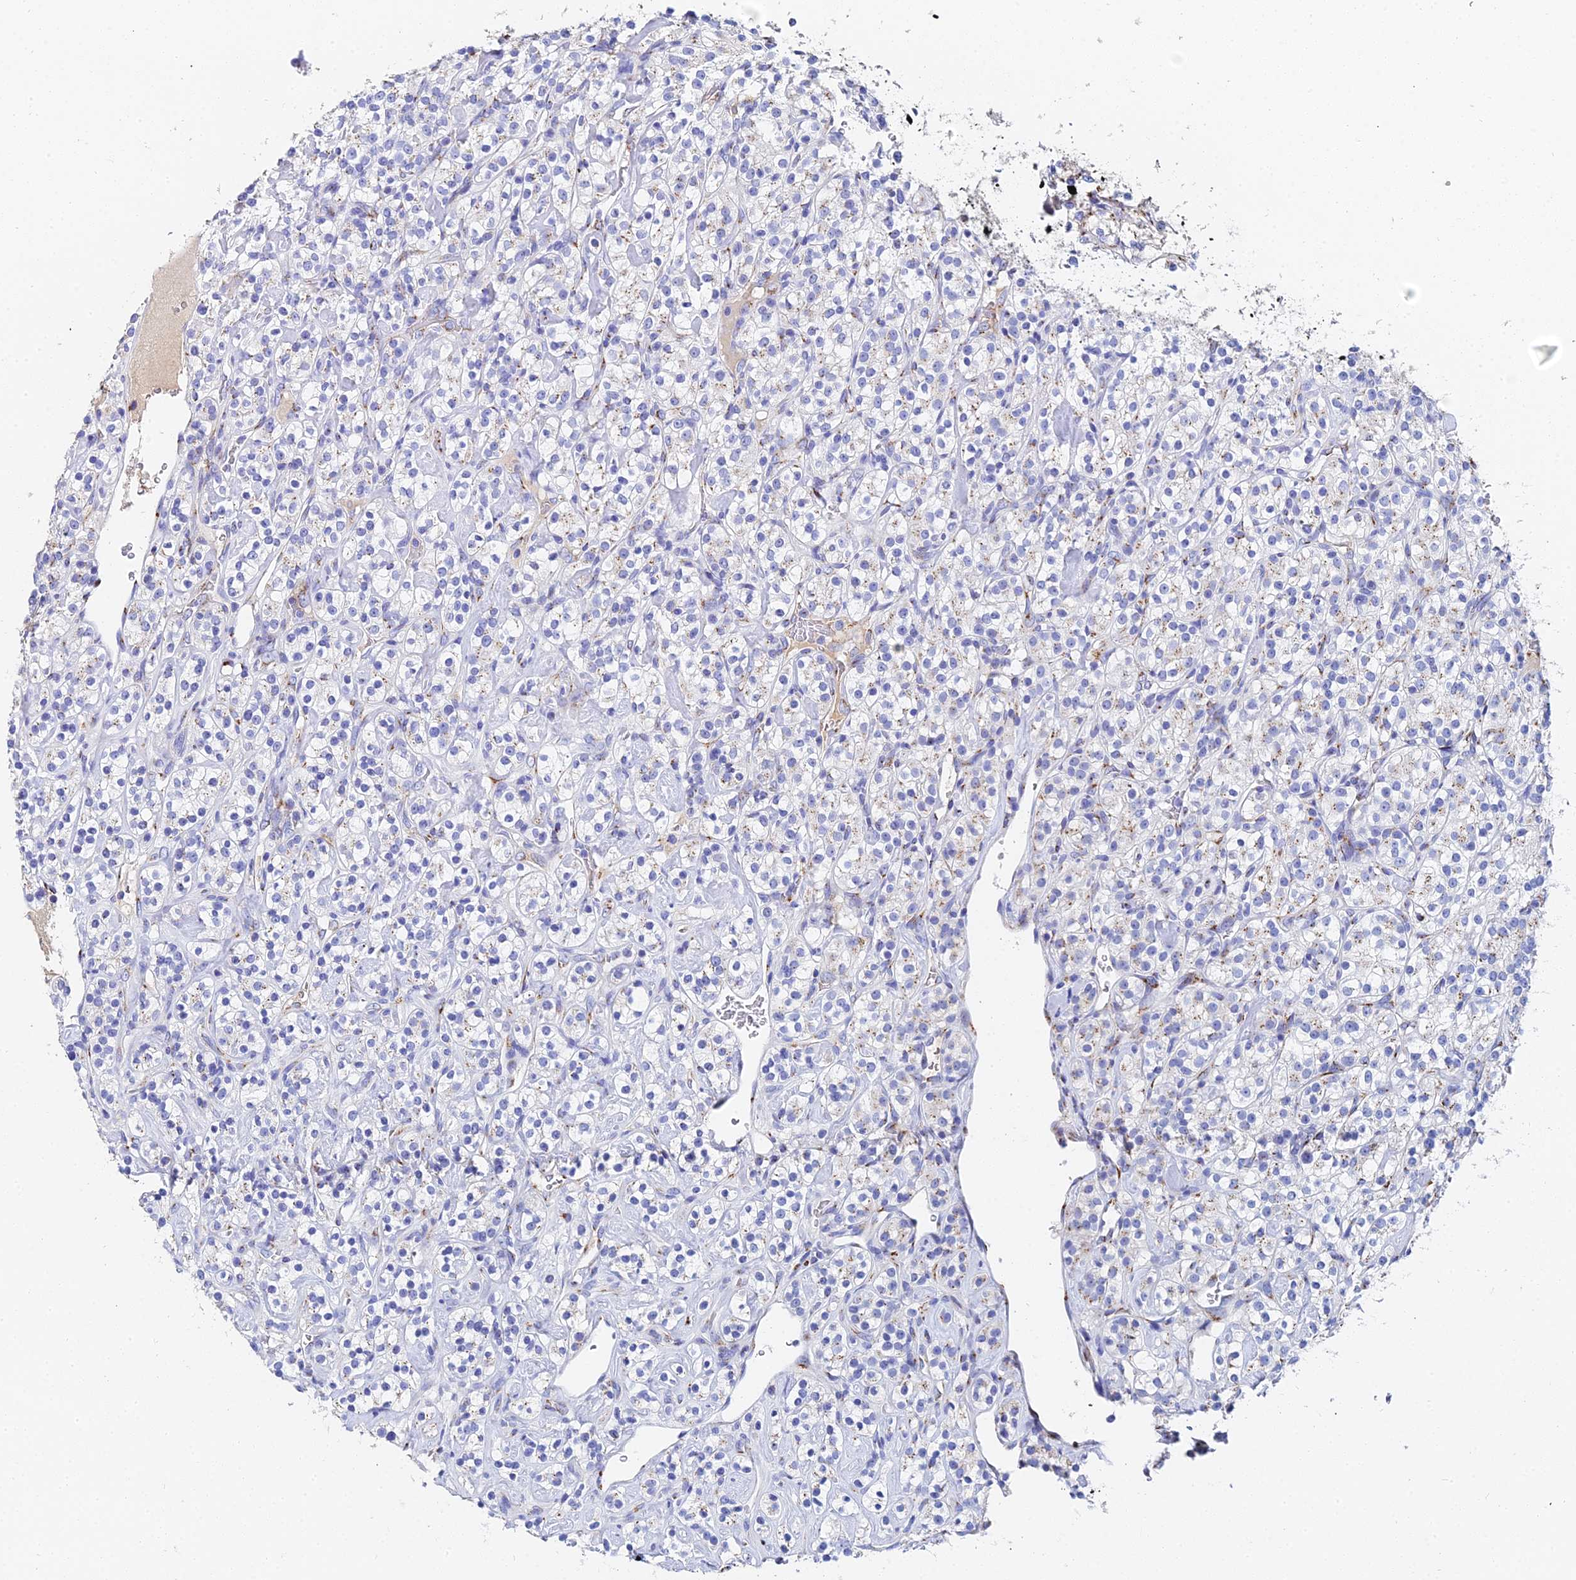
{"staining": {"intensity": "weak", "quantity": "<25%", "location": "cytoplasmic/membranous"}, "tissue": "renal cancer", "cell_type": "Tumor cells", "image_type": "cancer", "snomed": [{"axis": "morphology", "description": "Adenocarcinoma, NOS"}, {"axis": "topography", "description": "Kidney"}], "caption": "DAB (3,3'-diaminobenzidine) immunohistochemical staining of adenocarcinoma (renal) exhibits no significant positivity in tumor cells.", "gene": "ENSG00000268674", "patient": {"sex": "male", "age": 77}}